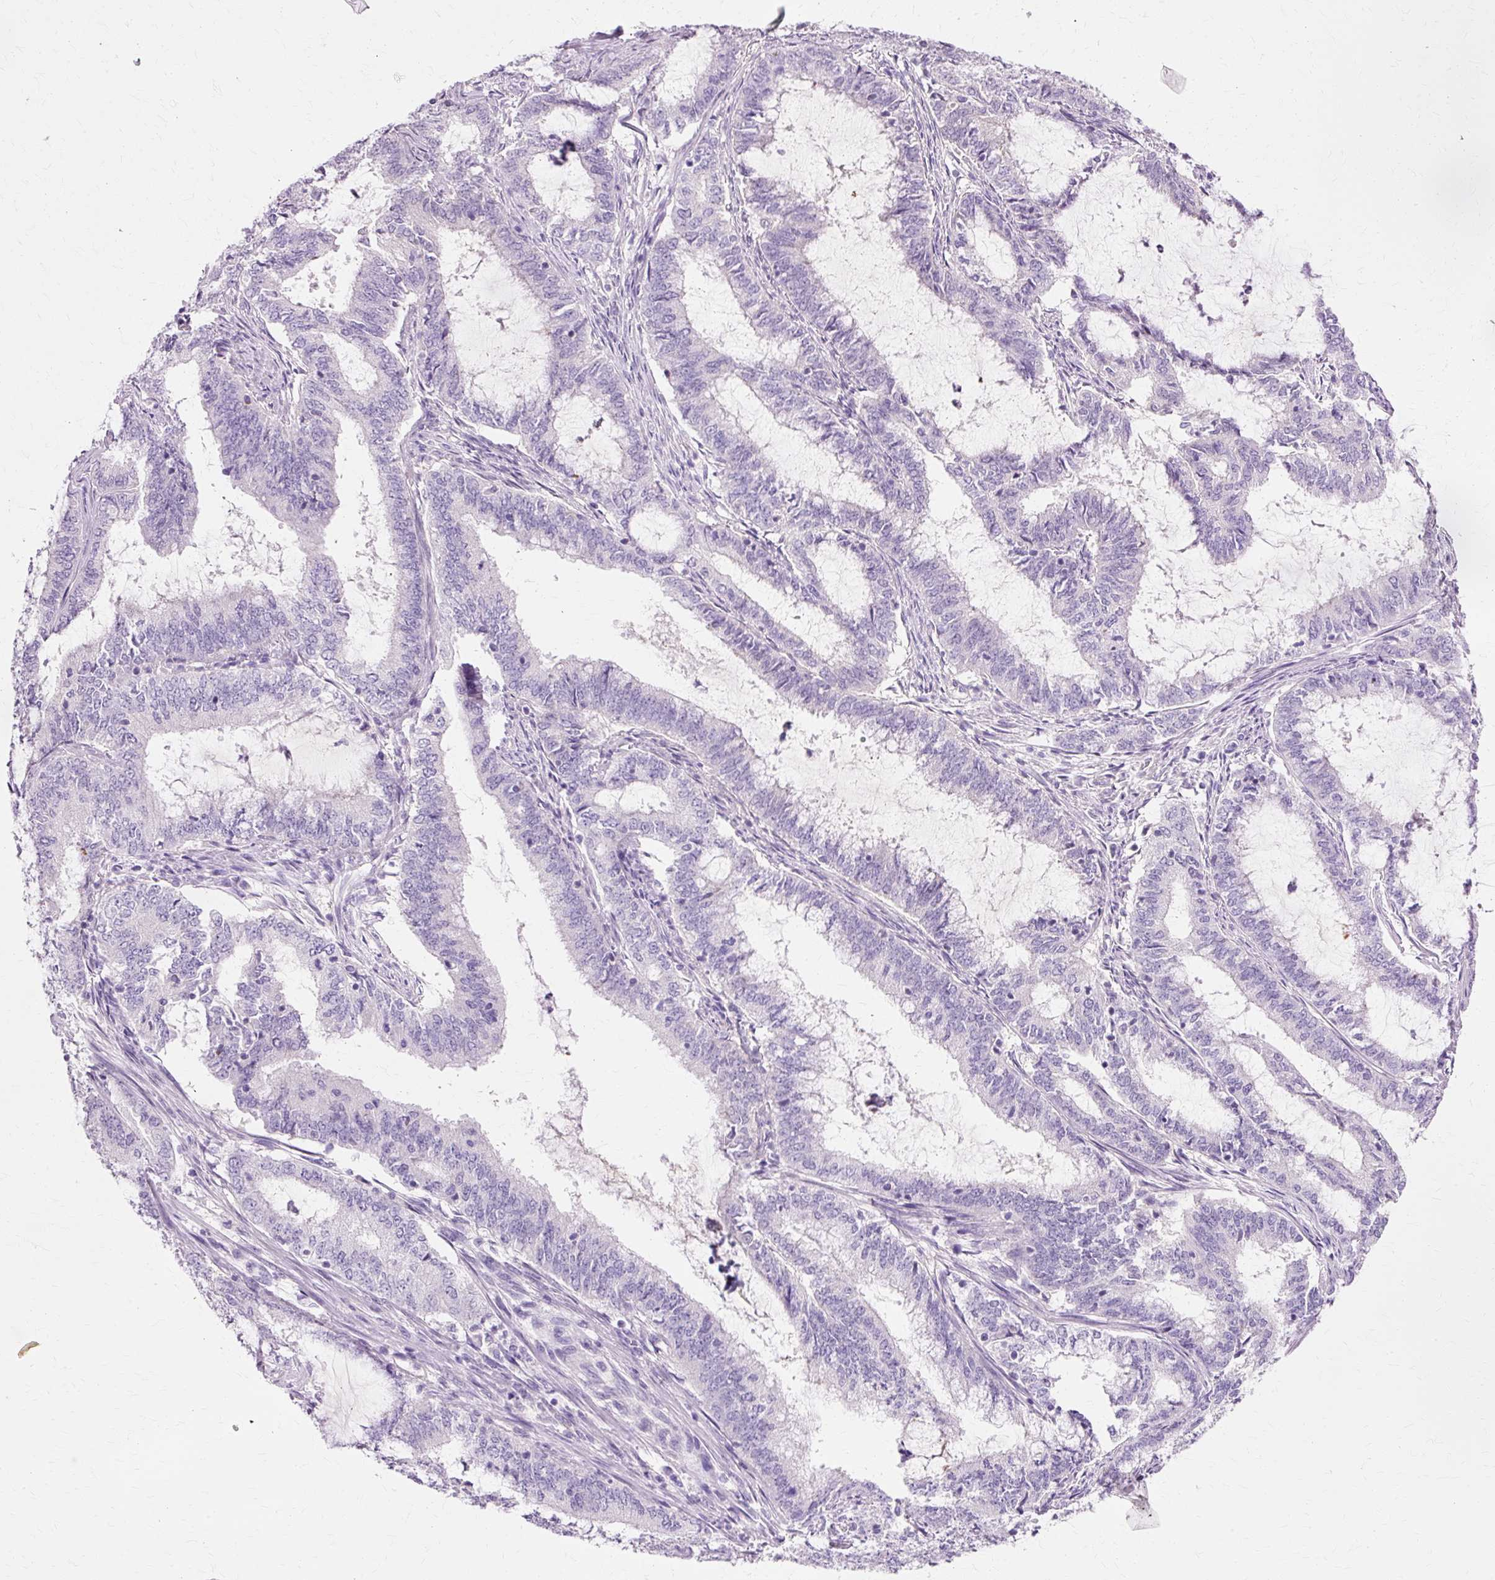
{"staining": {"intensity": "negative", "quantity": "none", "location": "none"}, "tissue": "endometrial cancer", "cell_type": "Tumor cells", "image_type": "cancer", "snomed": [{"axis": "morphology", "description": "Adenocarcinoma, NOS"}, {"axis": "topography", "description": "Endometrium"}], "caption": "The photomicrograph demonstrates no significant staining in tumor cells of endometrial cancer.", "gene": "VN1R2", "patient": {"sex": "female", "age": 51}}